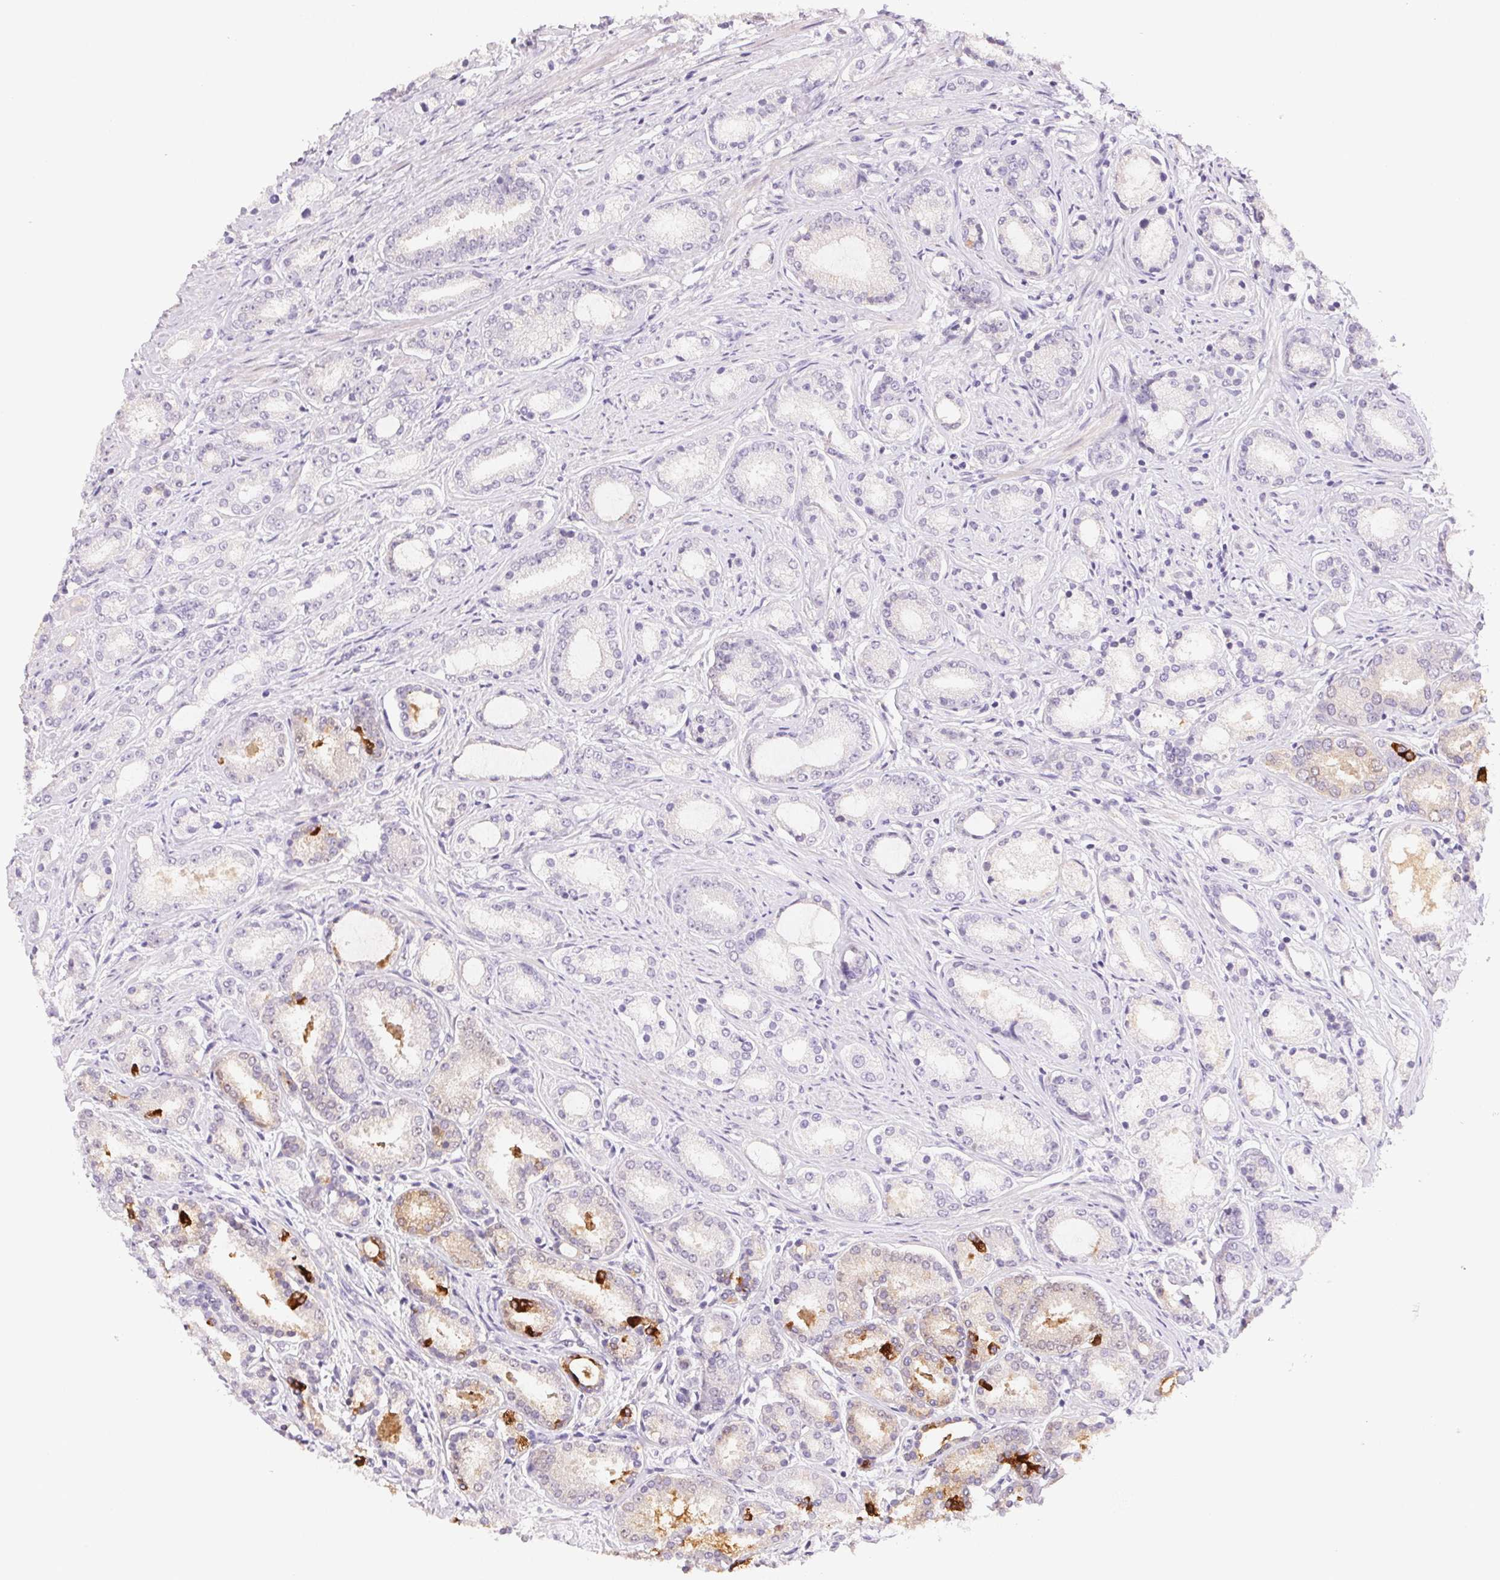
{"staining": {"intensity": "strong", "quantity": "<25%", "location": "cytoplasmic/membranous"}, "tissue": "prostate cancer", "cell_type": "Tumor cells", "image_type": "cancer", "snomed": [{"axis": "morphology", "description": "Adenocarcinoma, High grade"}, {"axis": "topography", "description": "Prostate"}], "caption": "Human prostate cancer stained for a protein (brown) reveals strong cytoplasmic/membranous positive positivity in about <25% of tumor cells.", "gene": "BPIFB2", "patient": {"sex": "male", "age": 63}}